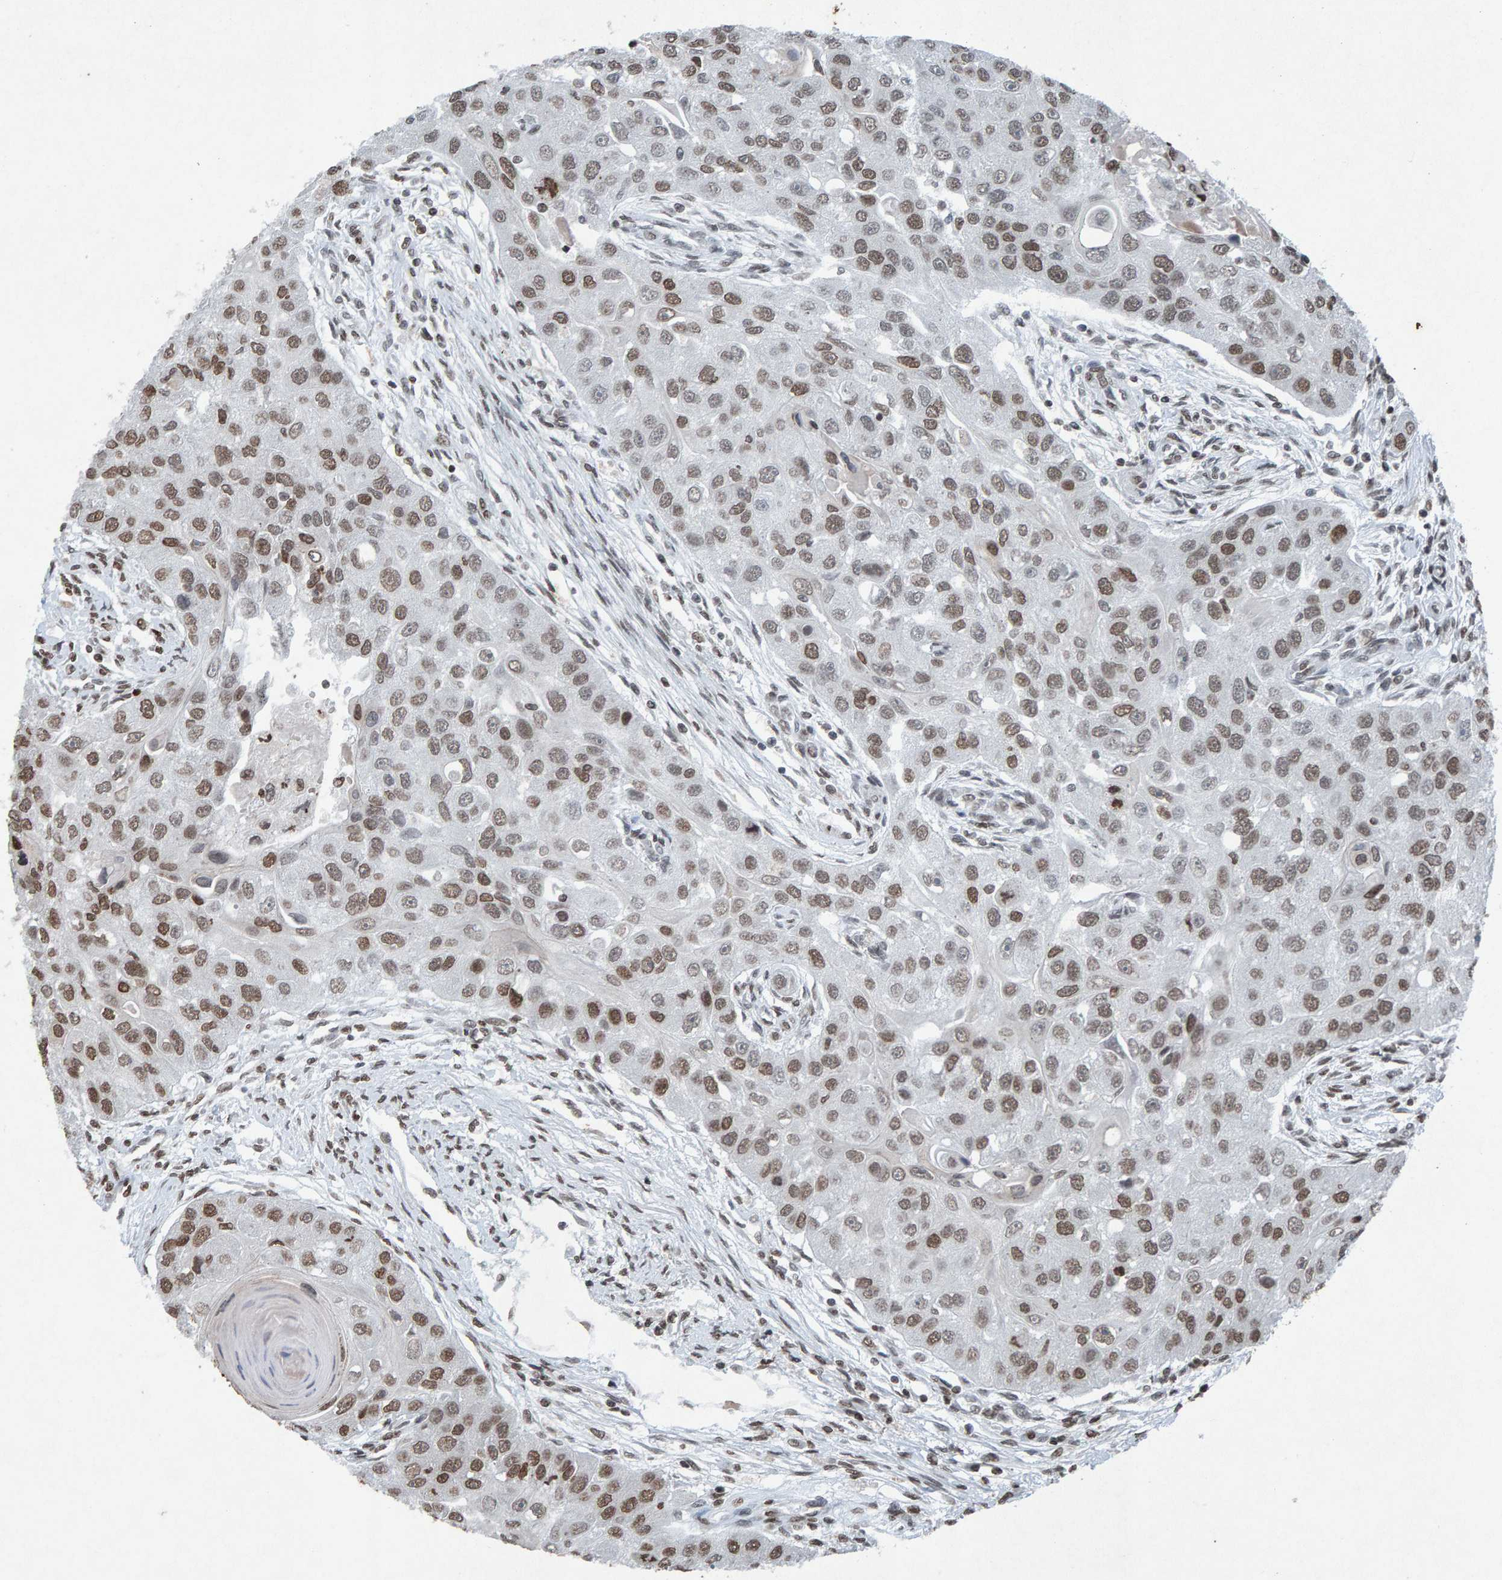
{"staining": {"intensity": "moderate", "quantity": ">75%", "location": "nuclear"}, "tissue": "head and neck cancer", "cell_type": "Tumor cells", "image_type": "cancer", "snomed": [{"axis": "morphology", "description": "Normal tissue, NOS"}, {"axis": "morphology", "description": "Squamous cell carcinoma, NOS"}, {"axis": "topography", "description": "Skeletal muscle"}, {"axis": "topography", "description": "Head-Neck"}], "caption": "Immunohistochemistry of squamous cell carcinoma (head and neck) demonstrates medium levels of moderate nuclear expression in approximately >75% of tumor cells.", "gene": "H2AZ1", "patient": {"sex": "male", "age": 51}}